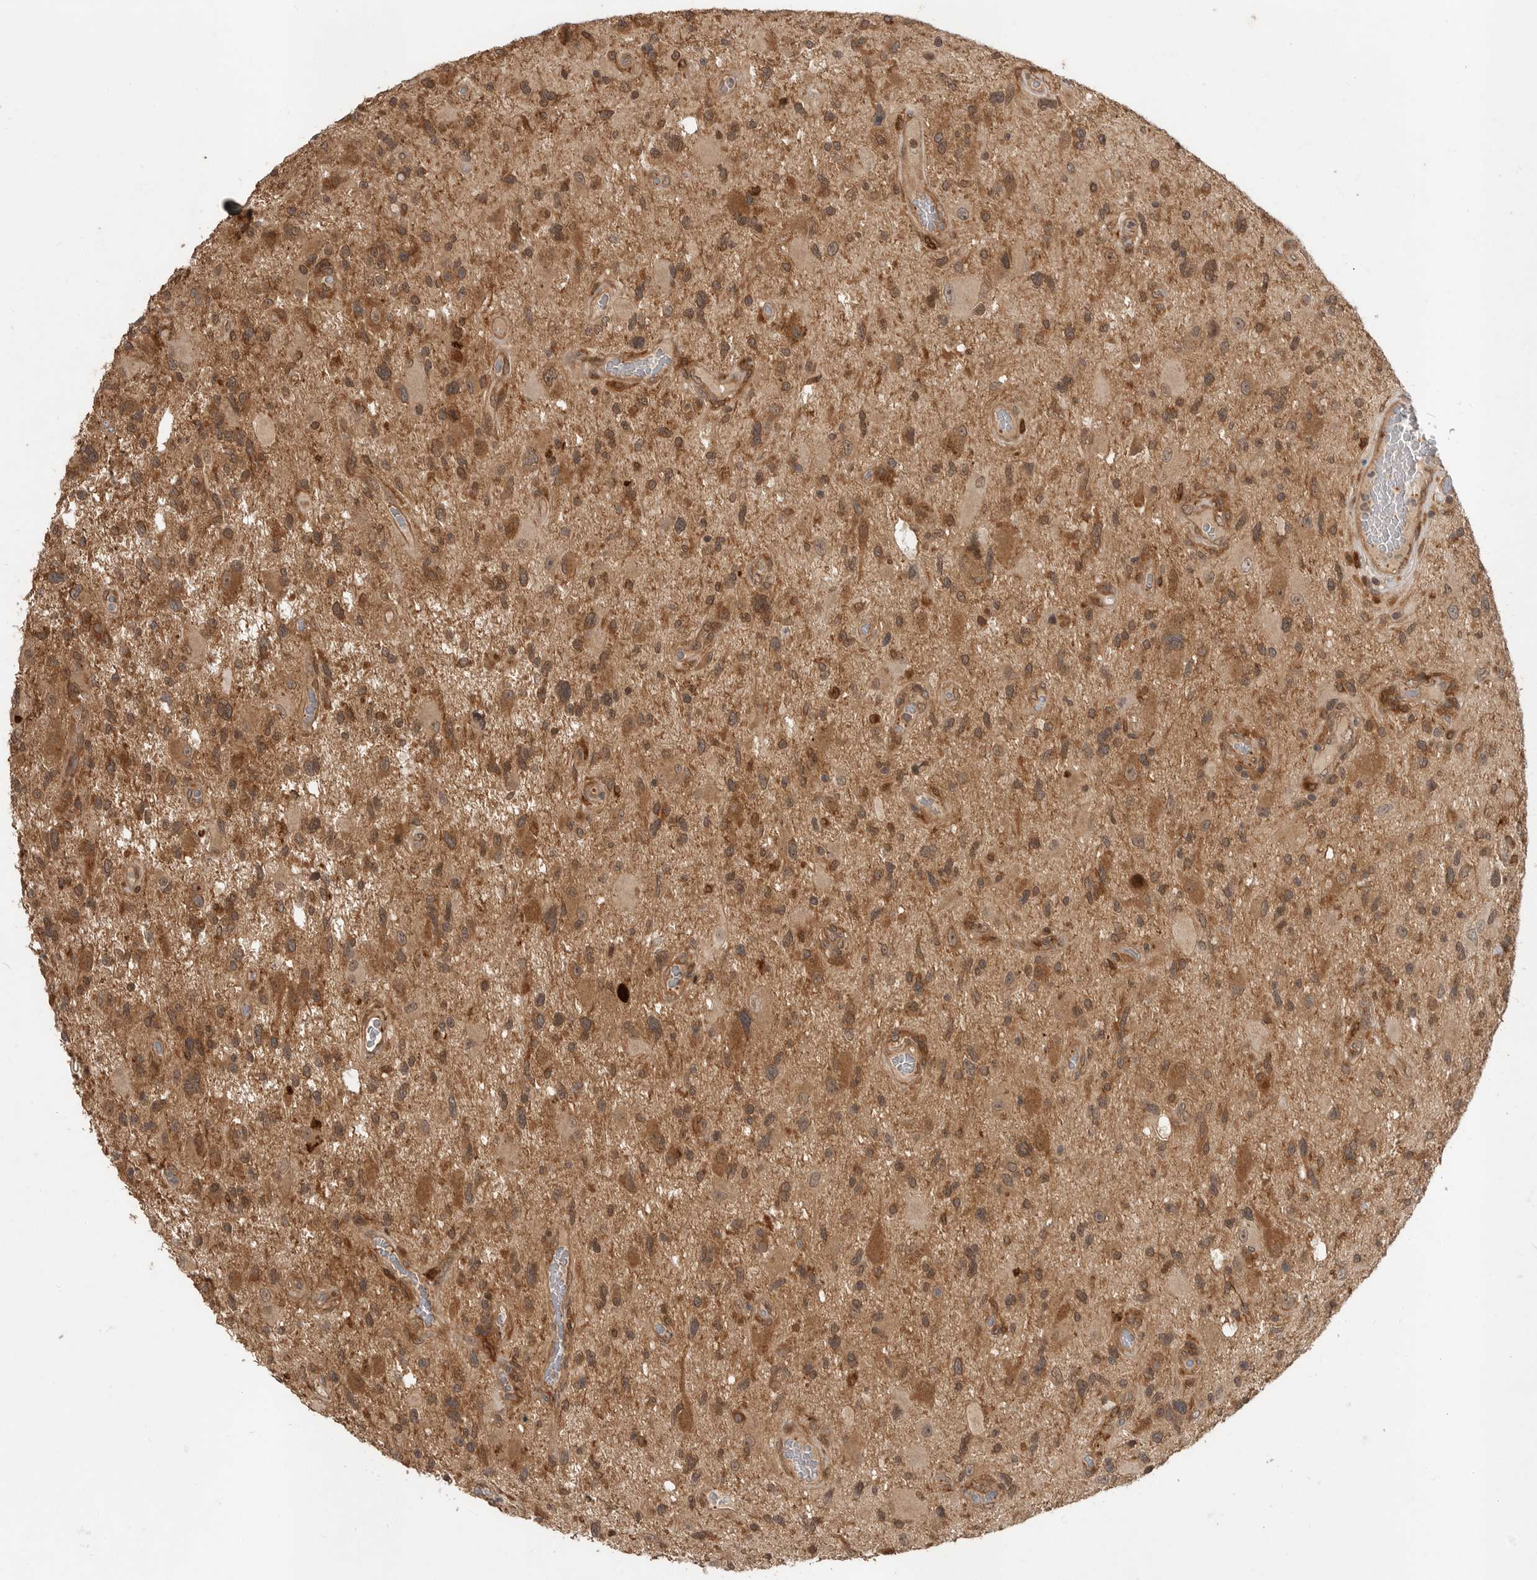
{"staining": {"intensity": "moderate", "quantity": ">75%", "location": "cytoplasmic/membranous,nuclear"}, "tissue": "glioma", "cell_type": "Tumor cells", "image_type": "cancer", "snomed": [{"axis": "morphology", "description": "Glioma, malignant, High grade"}, {"axis": "topography", "description": "Brain"}], "caption": "High-magnification brightfield microscopy of malignant glioma (high-grade) stained with DAB (brown) and counterstained with hematoxylin (blue). tumor cells exhibit moderate cytoplasmic/membranous and nuclear positivity is appreciated in about>75% of cells.", "gene": "OSBPL9", "patient": {"sex": "male", "age": 33}}